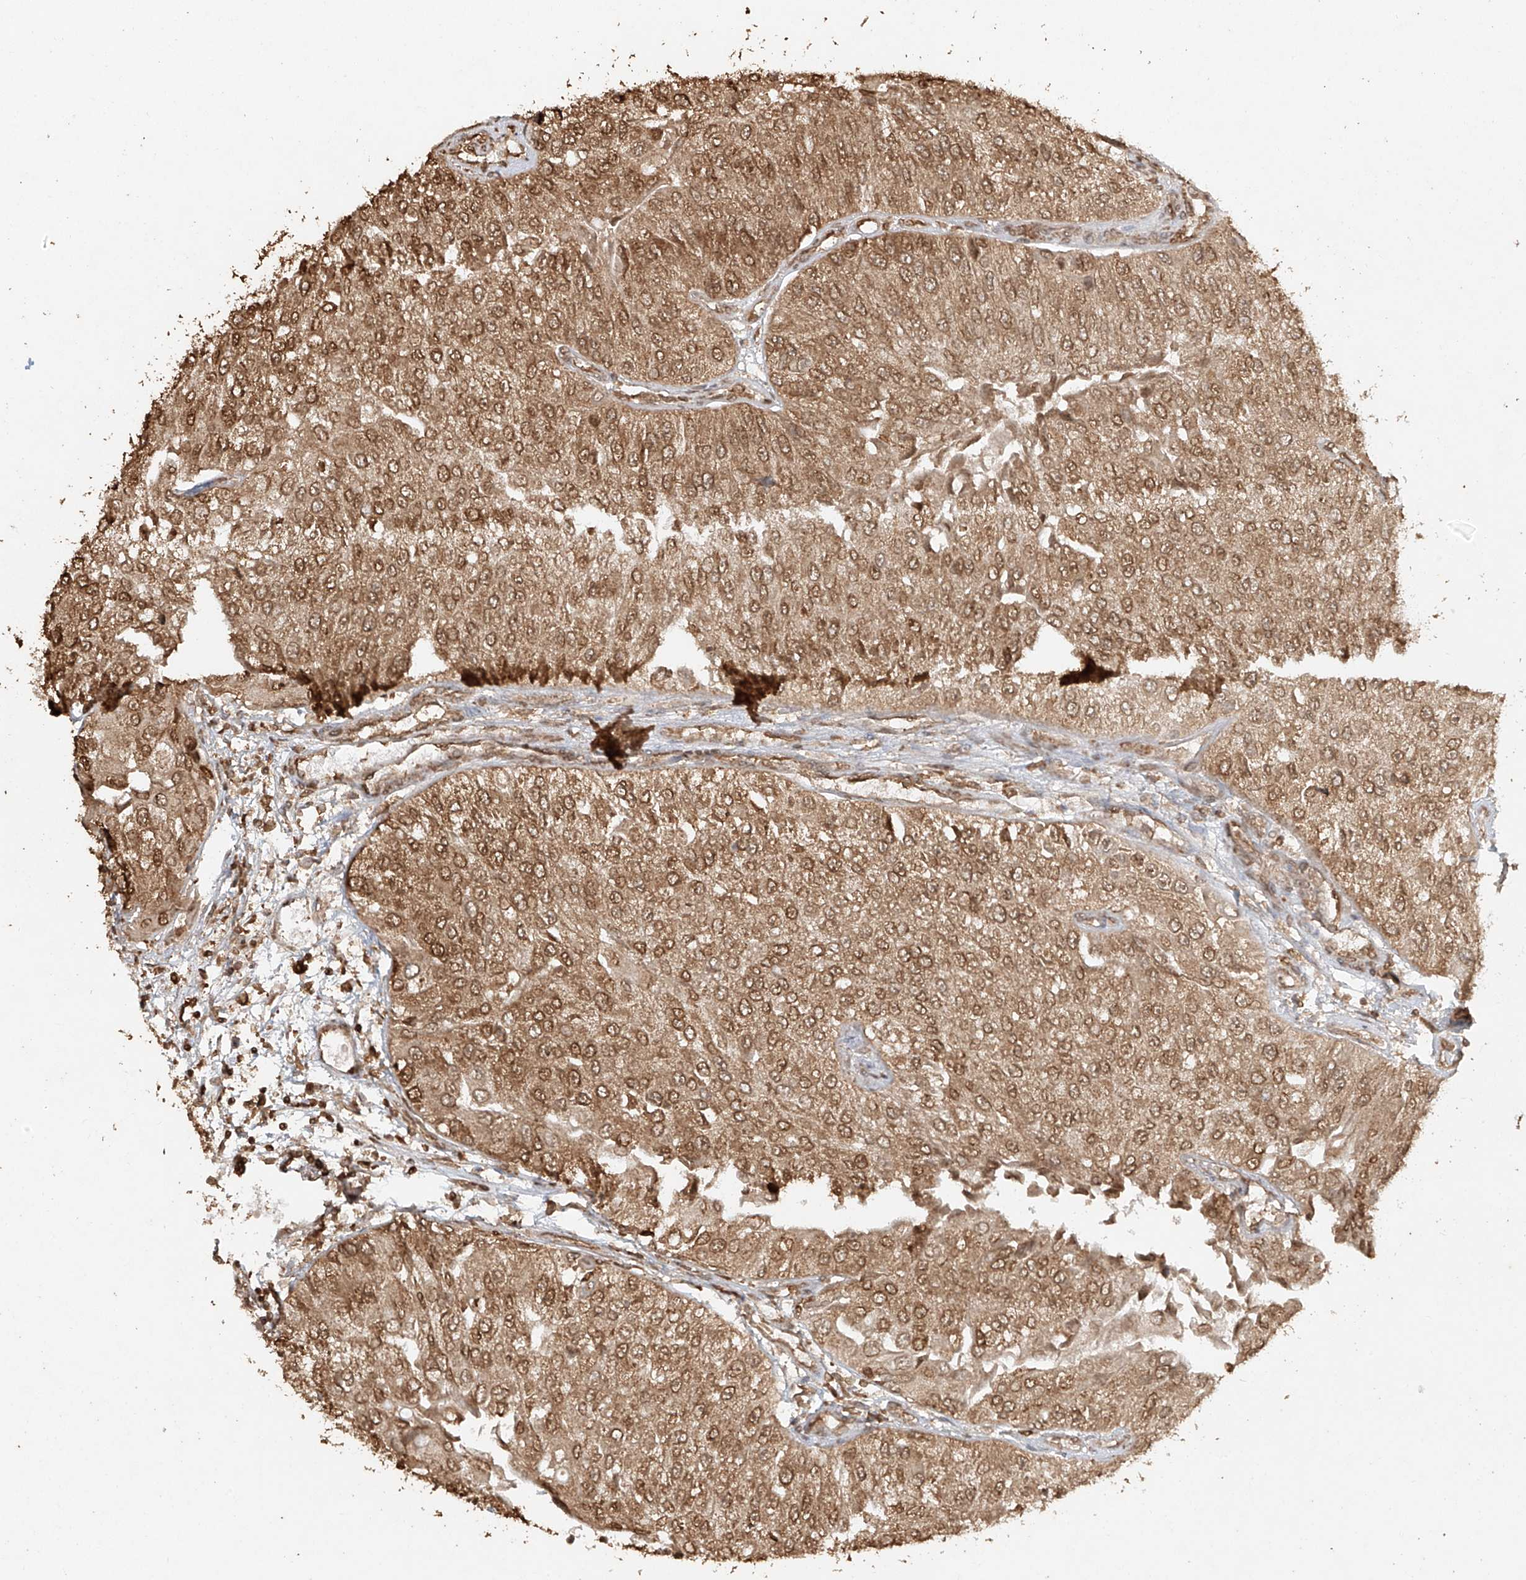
{"staining": {"intensity": "moderate", "quantity": ">75%", "location": "cytoplasmic/membranous,nuclear"}, "tissue": "urothelial cancer", "cell_type": "Tumor cells", "image_type": "cancer", "snomed": [{"axis": "morphology", "description": "Urothelial carcinoma, High grade"}, {"axis": "topography", "description": "Kidney"}, {"axis": "topography", "description": "Urinary bladder"}], "caption": "Immunohistochemical staining of human urothelial cancer reveals moderate cytoplasmic/membranous and nuclear protein staining in approximately >75% of tumor cells. Using DAB (3,3'-diaminobenzidine) (brown) and hematoxylin (blue) stains, captured at high magnification using brightfield microscopy.", "gene": "TIGAR", "patient": {"sex": "male", "age": 77}}